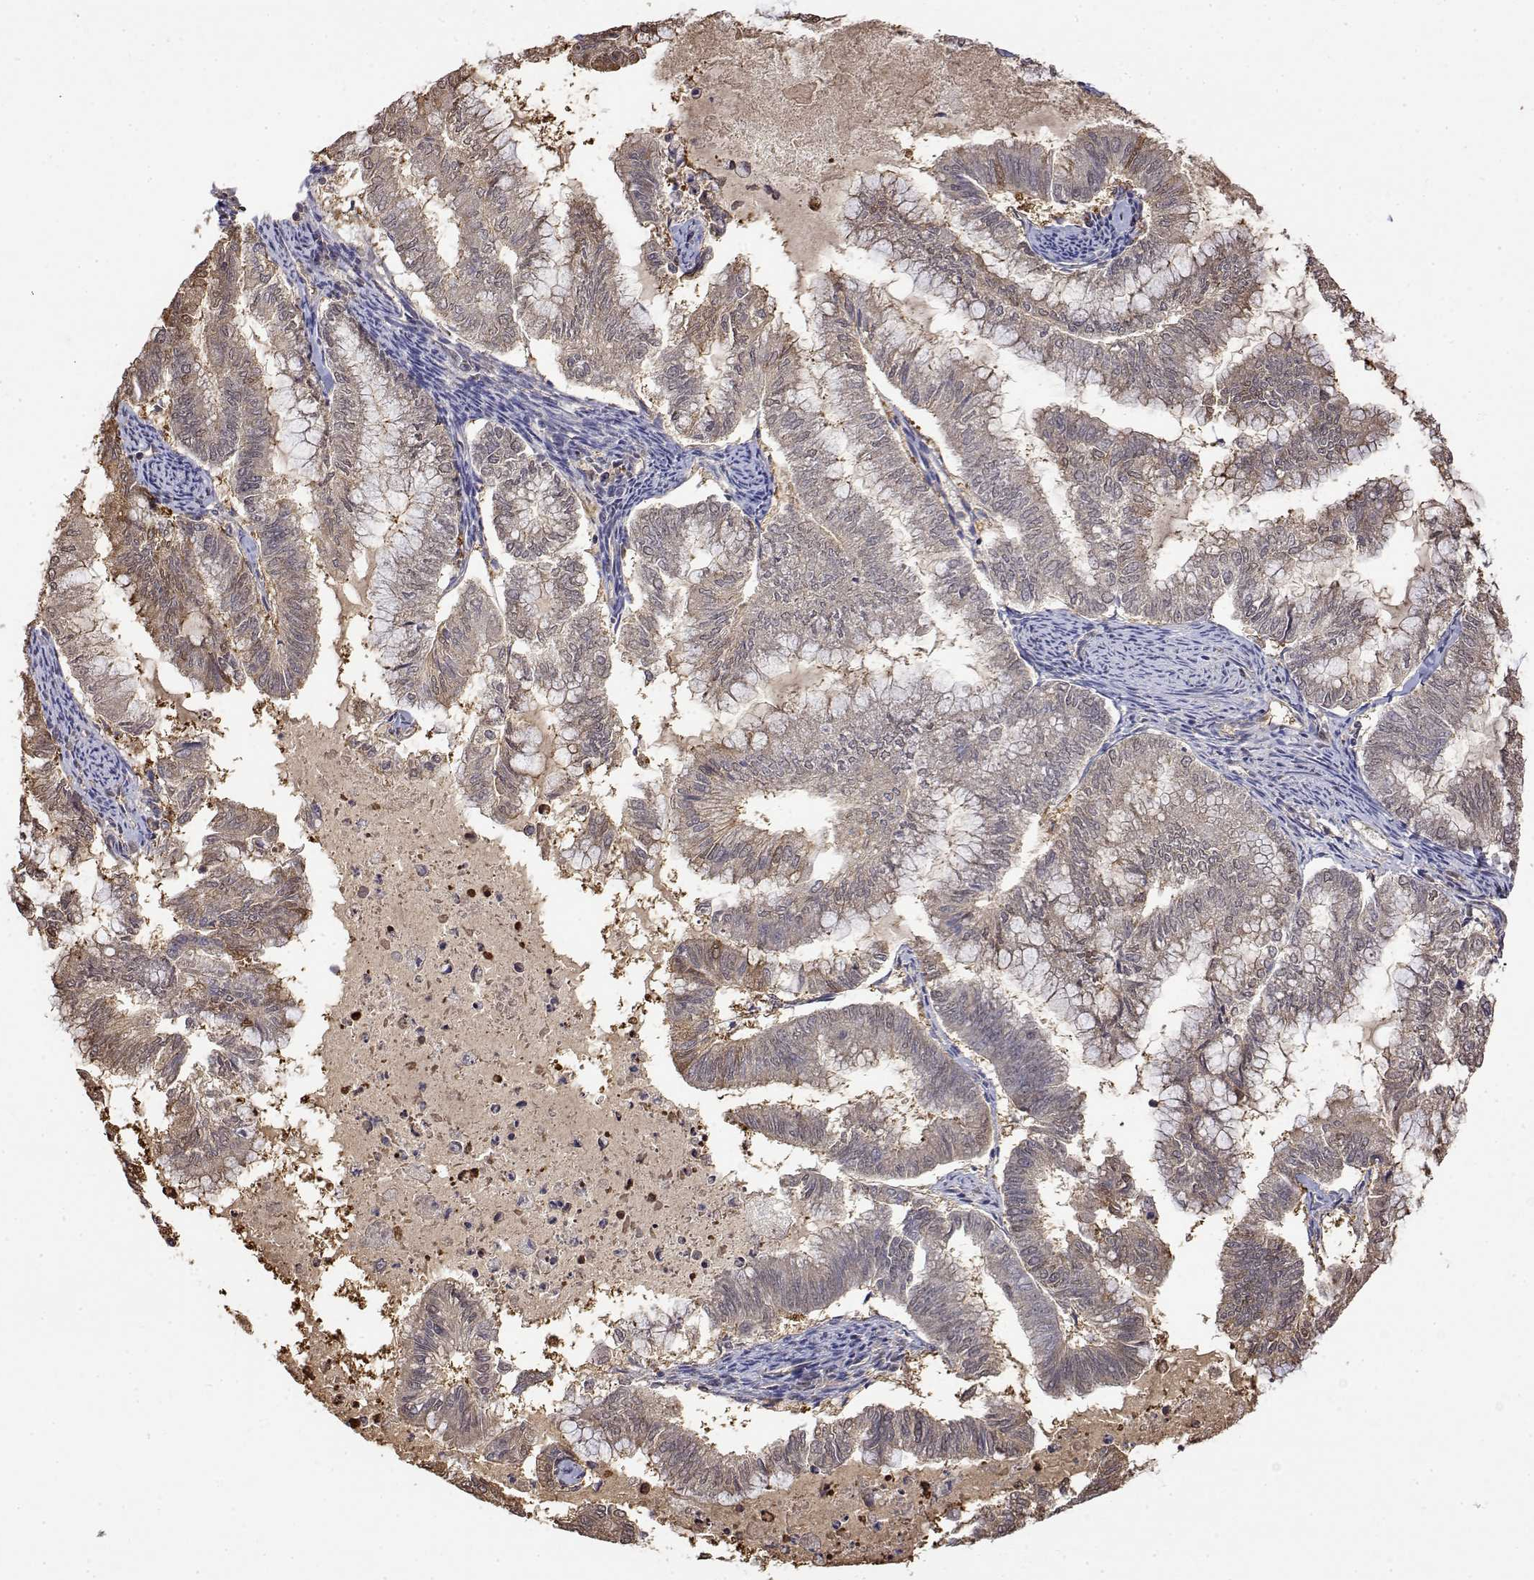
{"staining": {"intensity": "weak", "quantity": "<25%", "location": "cytoplasmic/membranous,nuclear"}, "tissue": "endometrial cancer", "cell_type": "Tumor cells", "image_type": "cancer", "snomed": [{"axis": "morphology", "description": "Adenocarcinoma, NOS"}, {"axis": "topography", "description": "Endometrium"}], "caption": "High power microscopy histopathology image of an IHC photomicrograph of endometrial cancer (adenocarcinoma), revealing no significant expression in tumor cells.", "gene": "TPI1", "patient": {"sex": "female", "age": 79}}